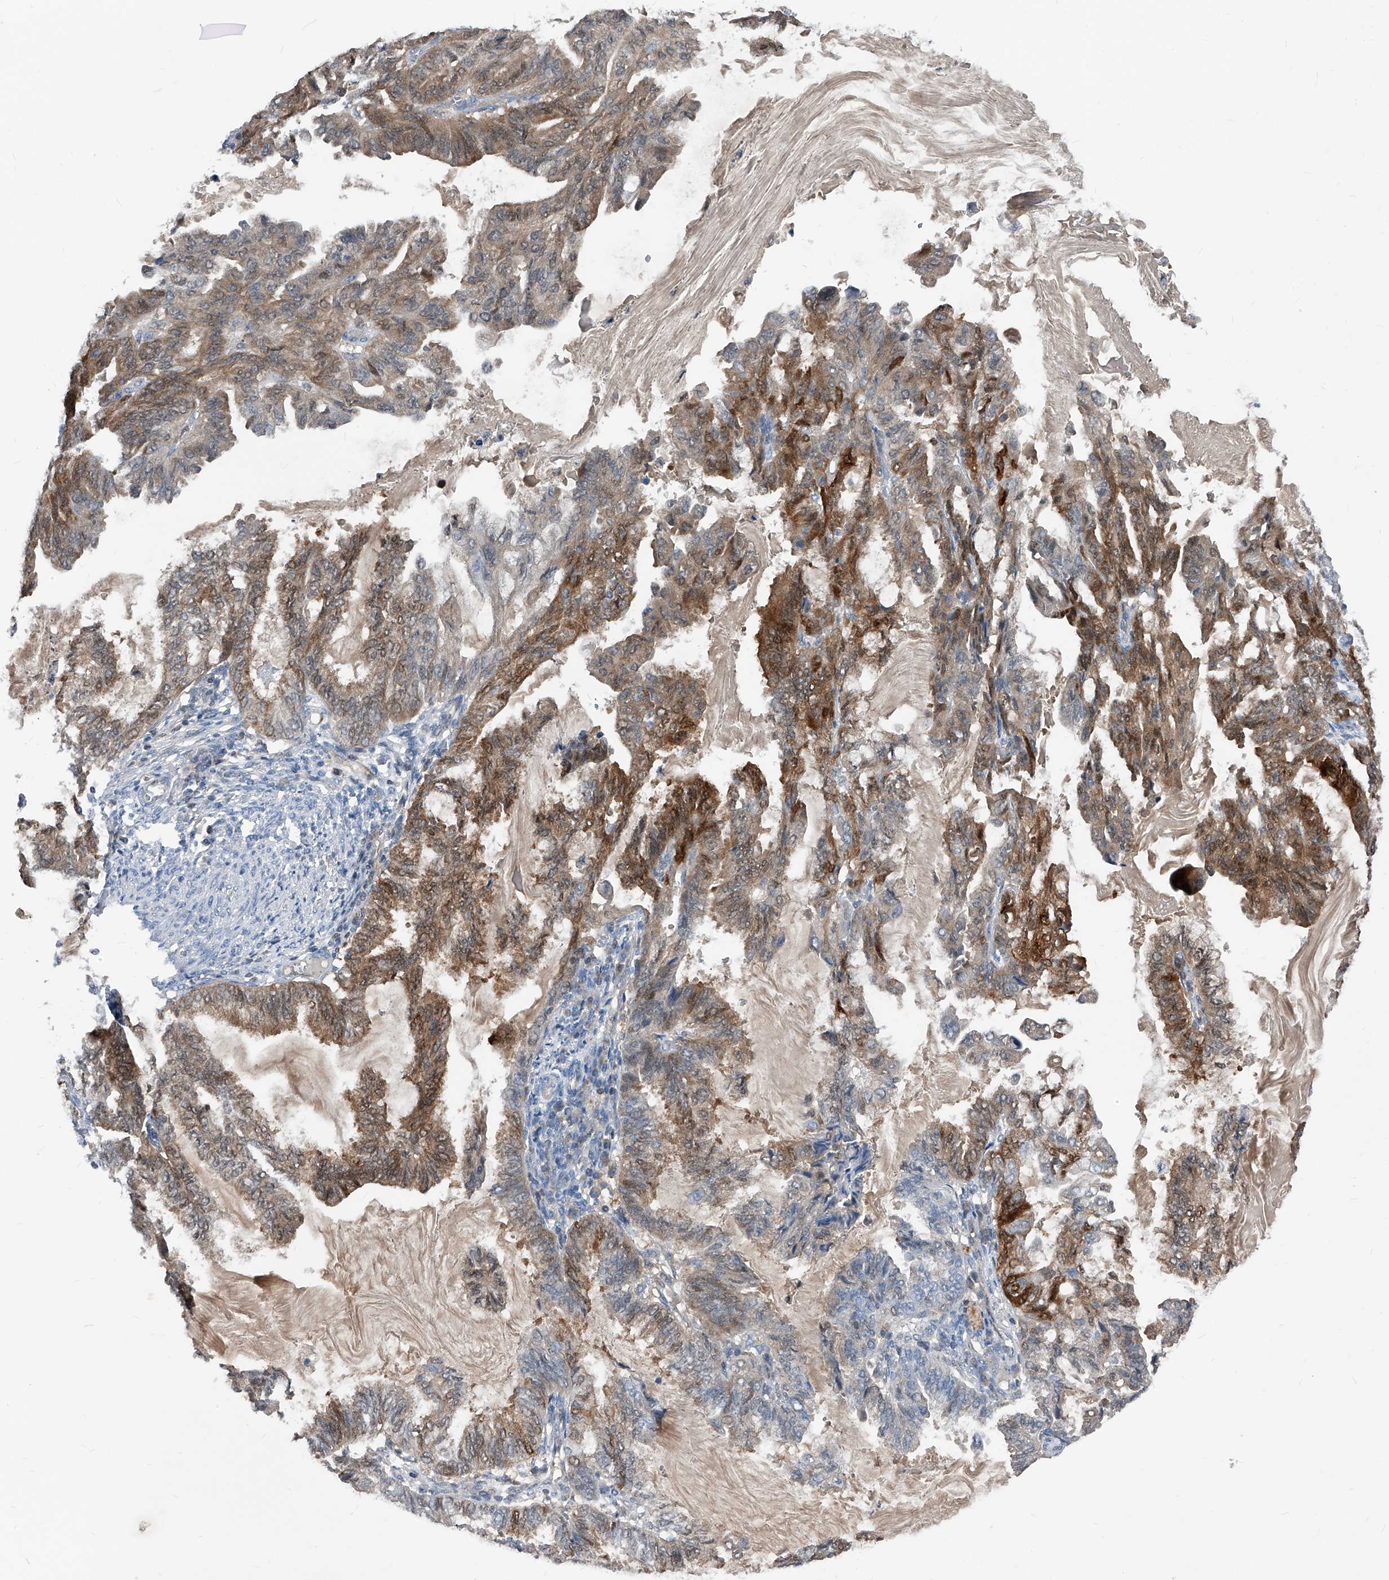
{"staining": {"intensity": "moderate", "quantity": "25%-75%", "location": "cytoplasmic/membranous,nuclear"}, "tissue": "endometrial cancer", "cell_type": "Tumor cells", "image_type": "cancer", "snomed": [{"axis": "morphology", "description": "Adenocarcinoma, NOS"}, {"axis": "topography", "description": "Endometrium"}], "caption": "Protein staining of adenocarcinoma (endometrial) tissue demonstrates moderate cytoplasmic/membranous and nuclear expression in approximately 25%-75% of tumor cells.", "gene": "MAP2K6", "patient": {"sex": "female", "age": 86}}